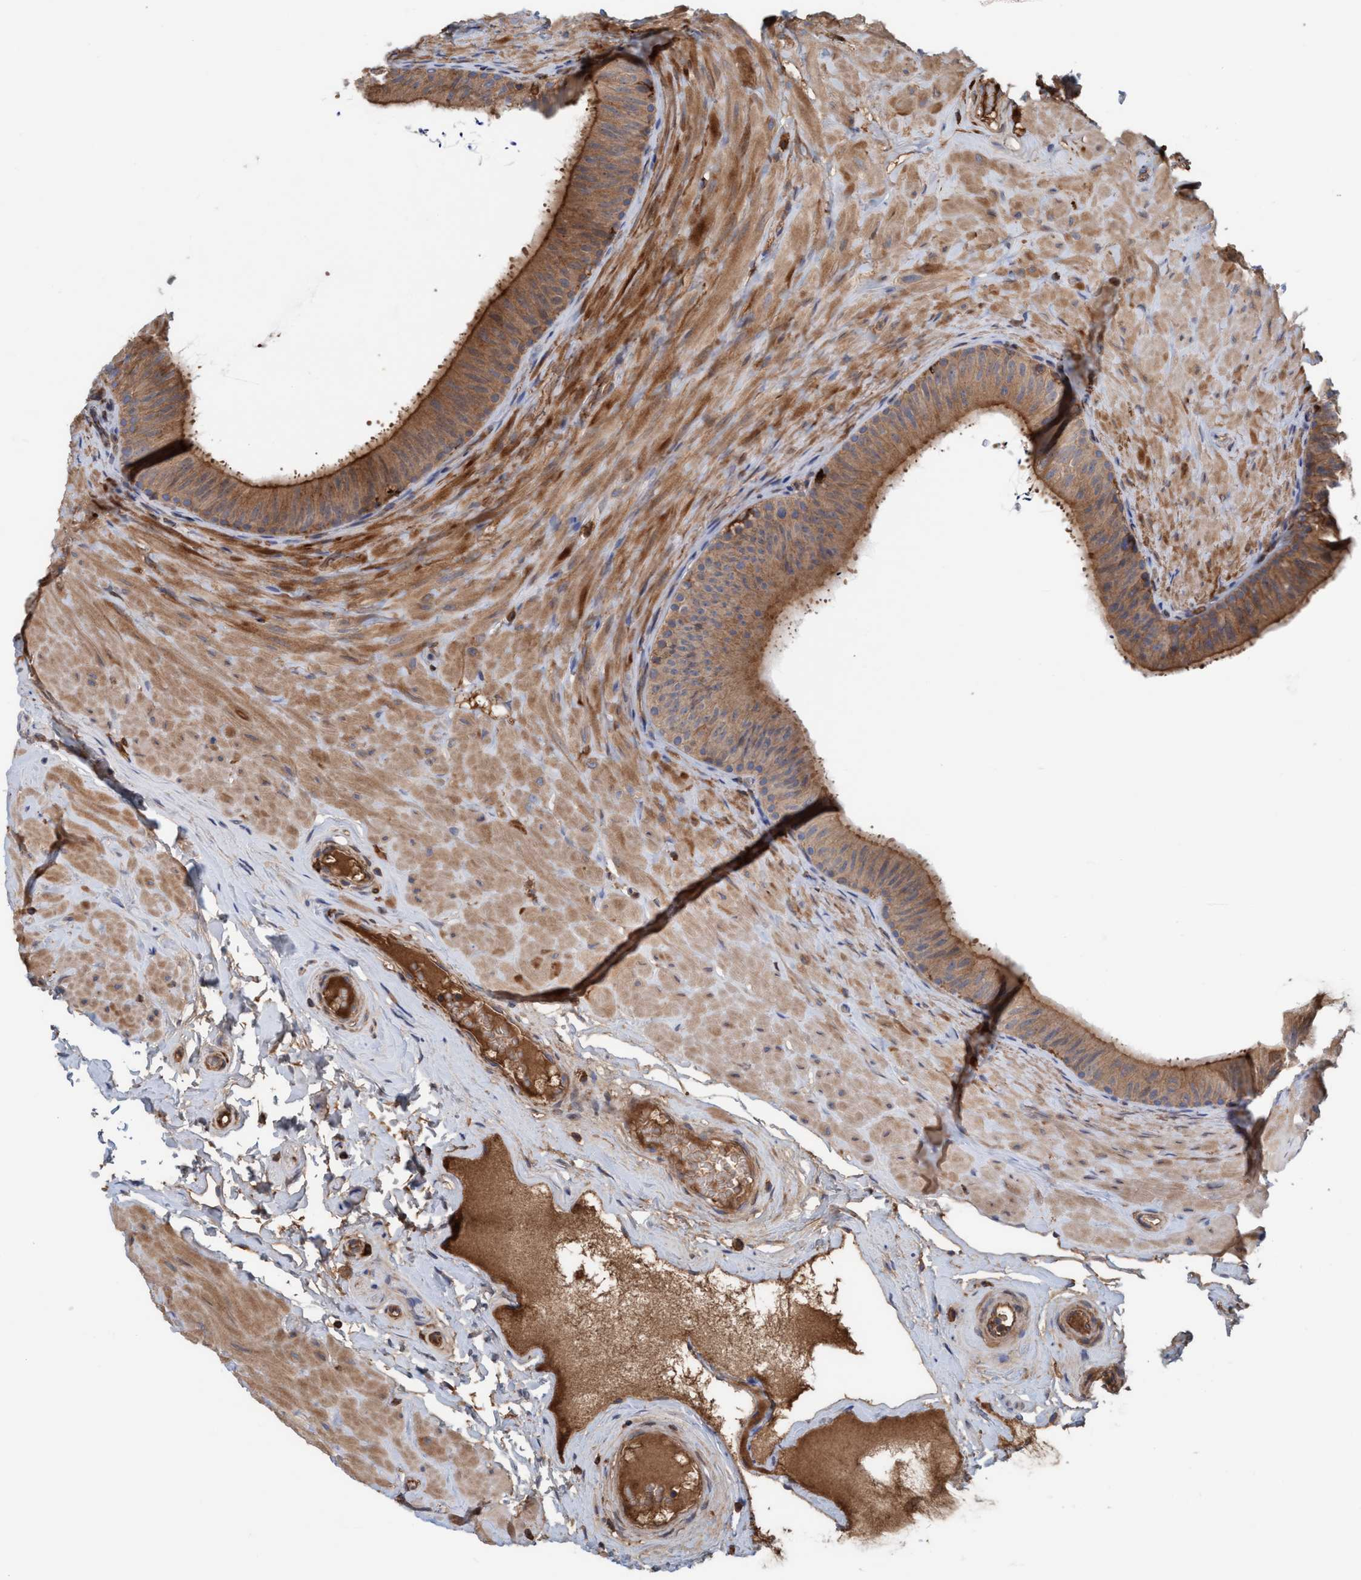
{"staining": {"intensity": "strong", "quantity": ">75%", "location": "cytoplasmic/membranous"}, "tissue": "epididymis", "cell_type": "Glandular cells", "image_type": "normal", "snomed": [{"axis": "morphology", "description": "Normal tissue, NOS"}, {"axis": "topography", "description": "Epididymis"}], "caption": "Immunohistochemical staining of unremarkable human epididymis demonstrates strong cytoplasmic/membranous protein staining in about >75% of glandular cells.", "gene": "SPECC1", "patient": {"sex": "male", "age": 34}}